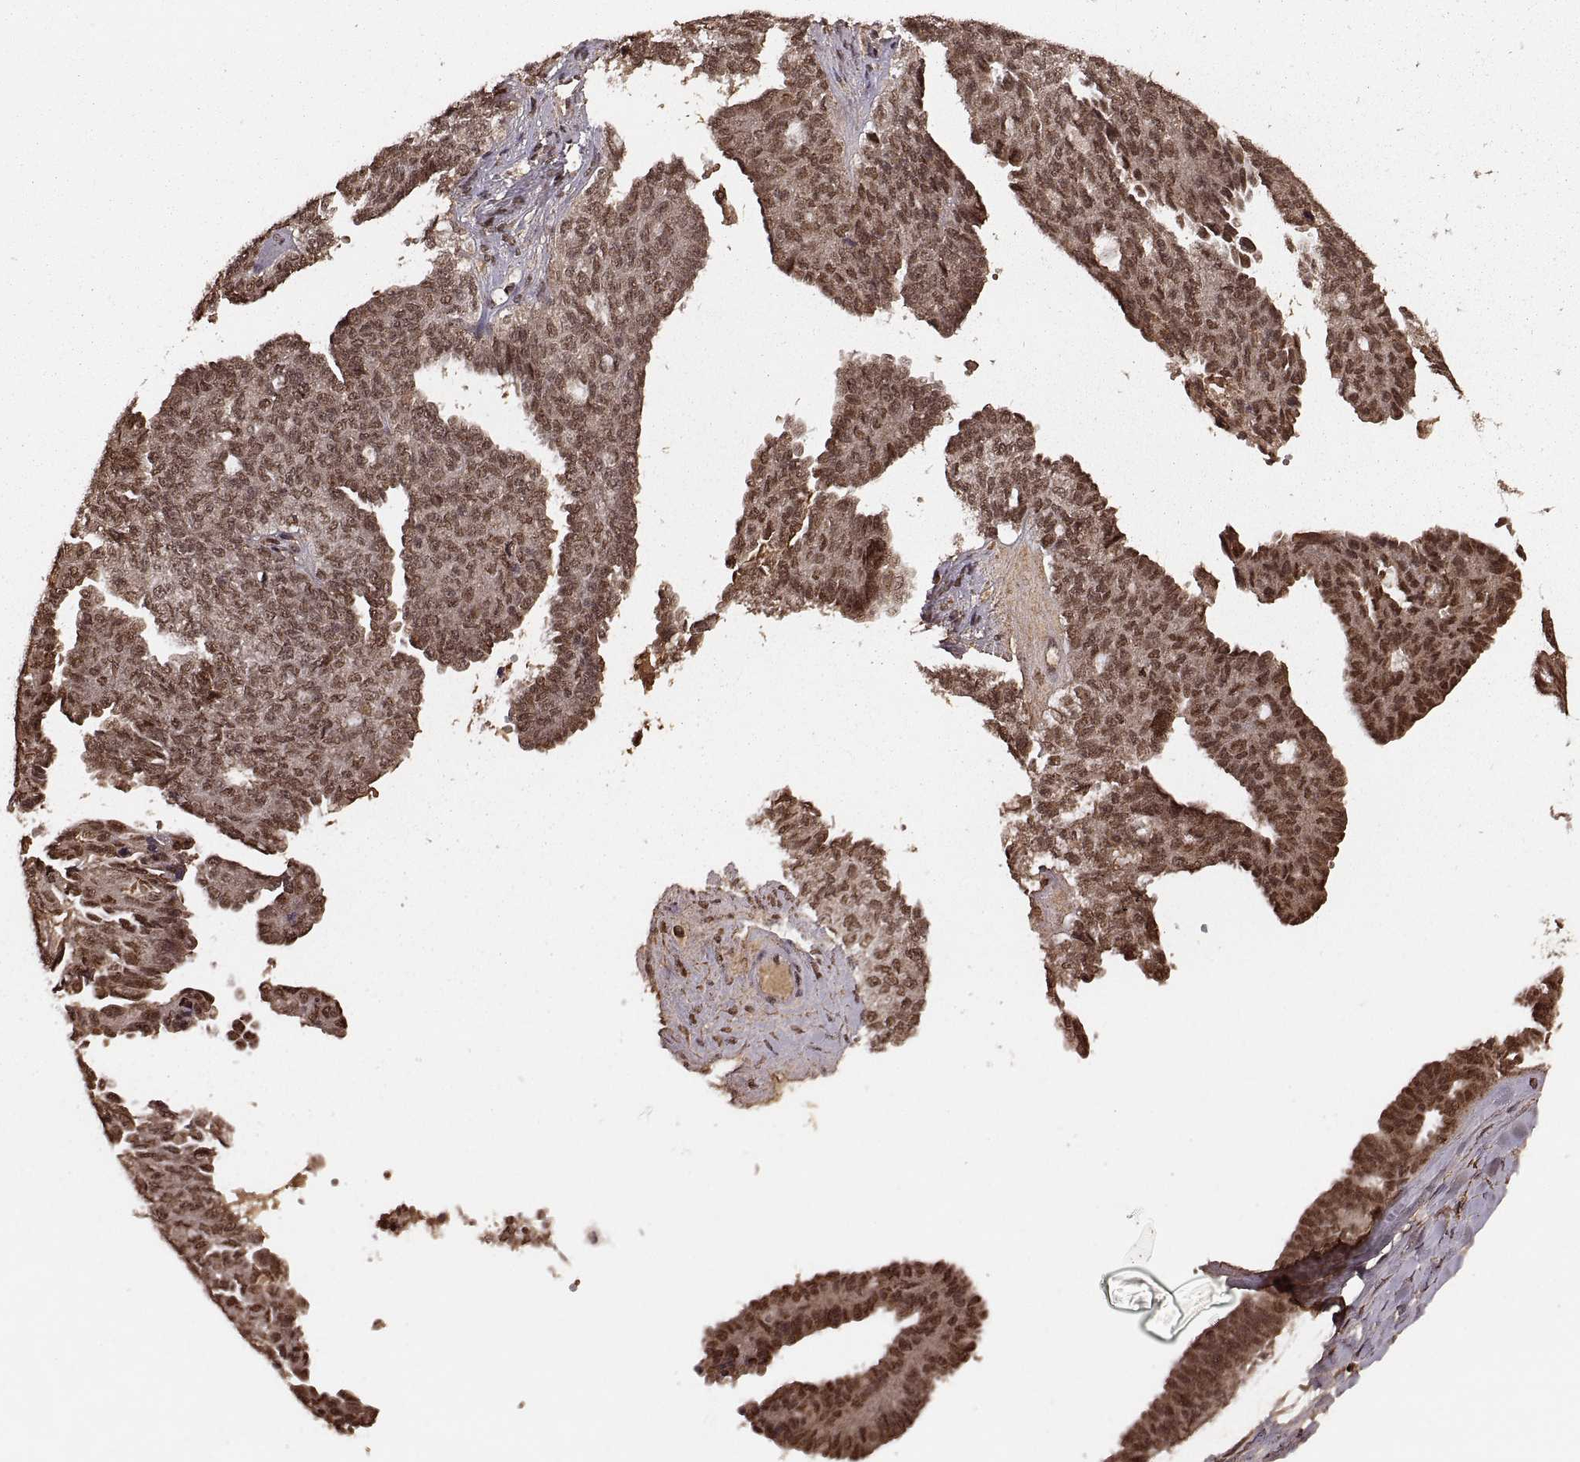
{"staining": {"intensity": "moderate", "quantity": ">75%", "location": "cytoplasmic/membranous,nuclear"}, "tissue": "ovarian cancer", "cell_type": "Tumor cells", "image_type": "cancer", "snomed": [{"axis": "morphology", "description": "Cystadenocarcinoma, serous, NOS"}, {"axis": "topography", "description": "Ovary"}], "caption": "Serous cystadenocarcinoma (ovarian) was stained to show a protein in brown. There is medium levels of moderate cytoplasmic/membranous and nuclear staining in about >75% of tumor cells.", "gene": "RFT1", "patient": {"sex": "female", "age": 71}}